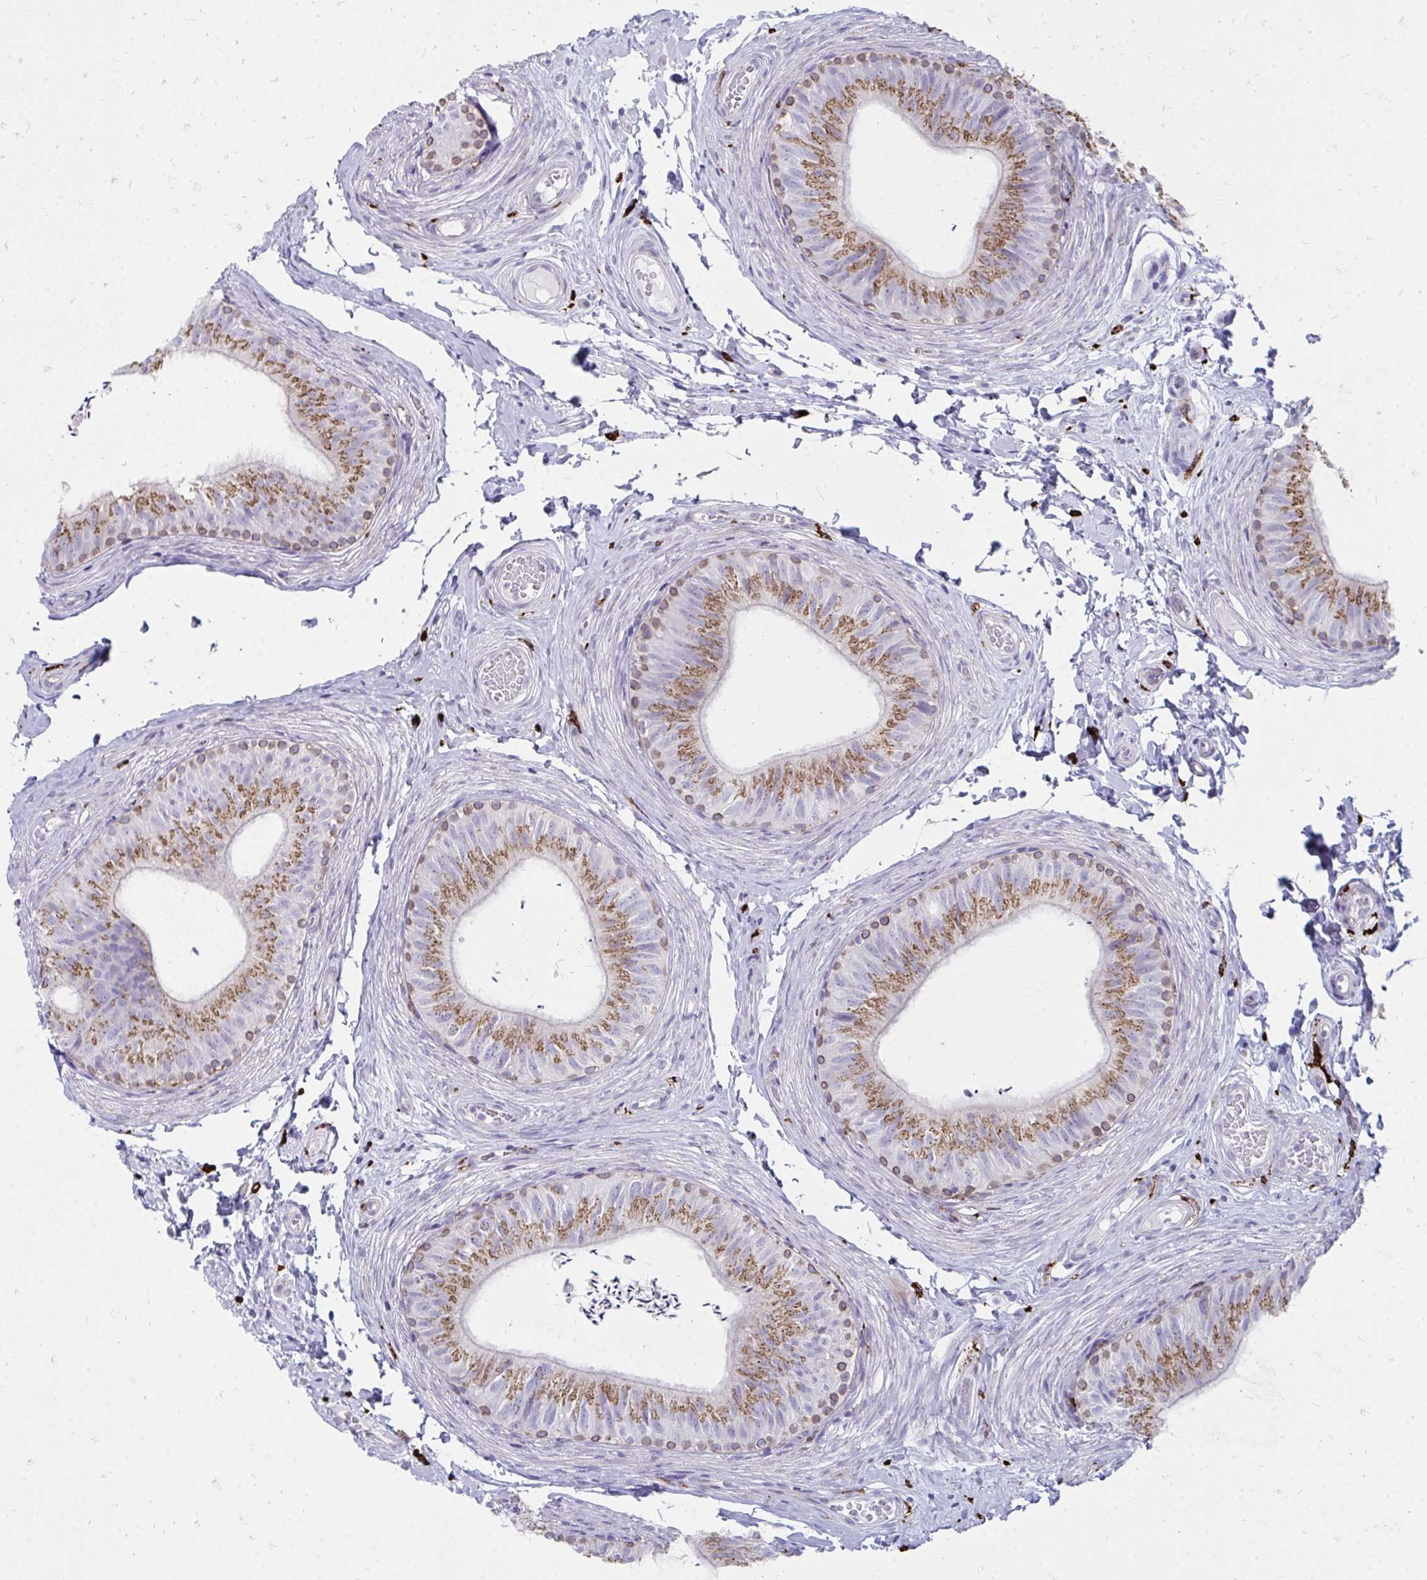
{"staining": {"intensity": "moderate", "quantity": "25%-75%", "location": "cytoplasmic/membranous"}, "tissue": "epididymis", "cell_type": "Glandular cells", "image_type": "normal", "snomed": [{"axis": "morphology", "description": "Normal tissue, NOS"}, {"axis": "topography", "description": "Epididymis, spermatic cord, NOS"}, {"axis": "topography", "description": "Epididymis"}, {"axis": "topography", "description": "Peripheral nerve tissue"}], "caption": "Glandular cells exhibit moderate cytoplasmic/membranous staining in about 25%-75% of cells in unremarkable epididymis.", "gene": "CD163", "patient": {"sex": "male", "age": 29}}